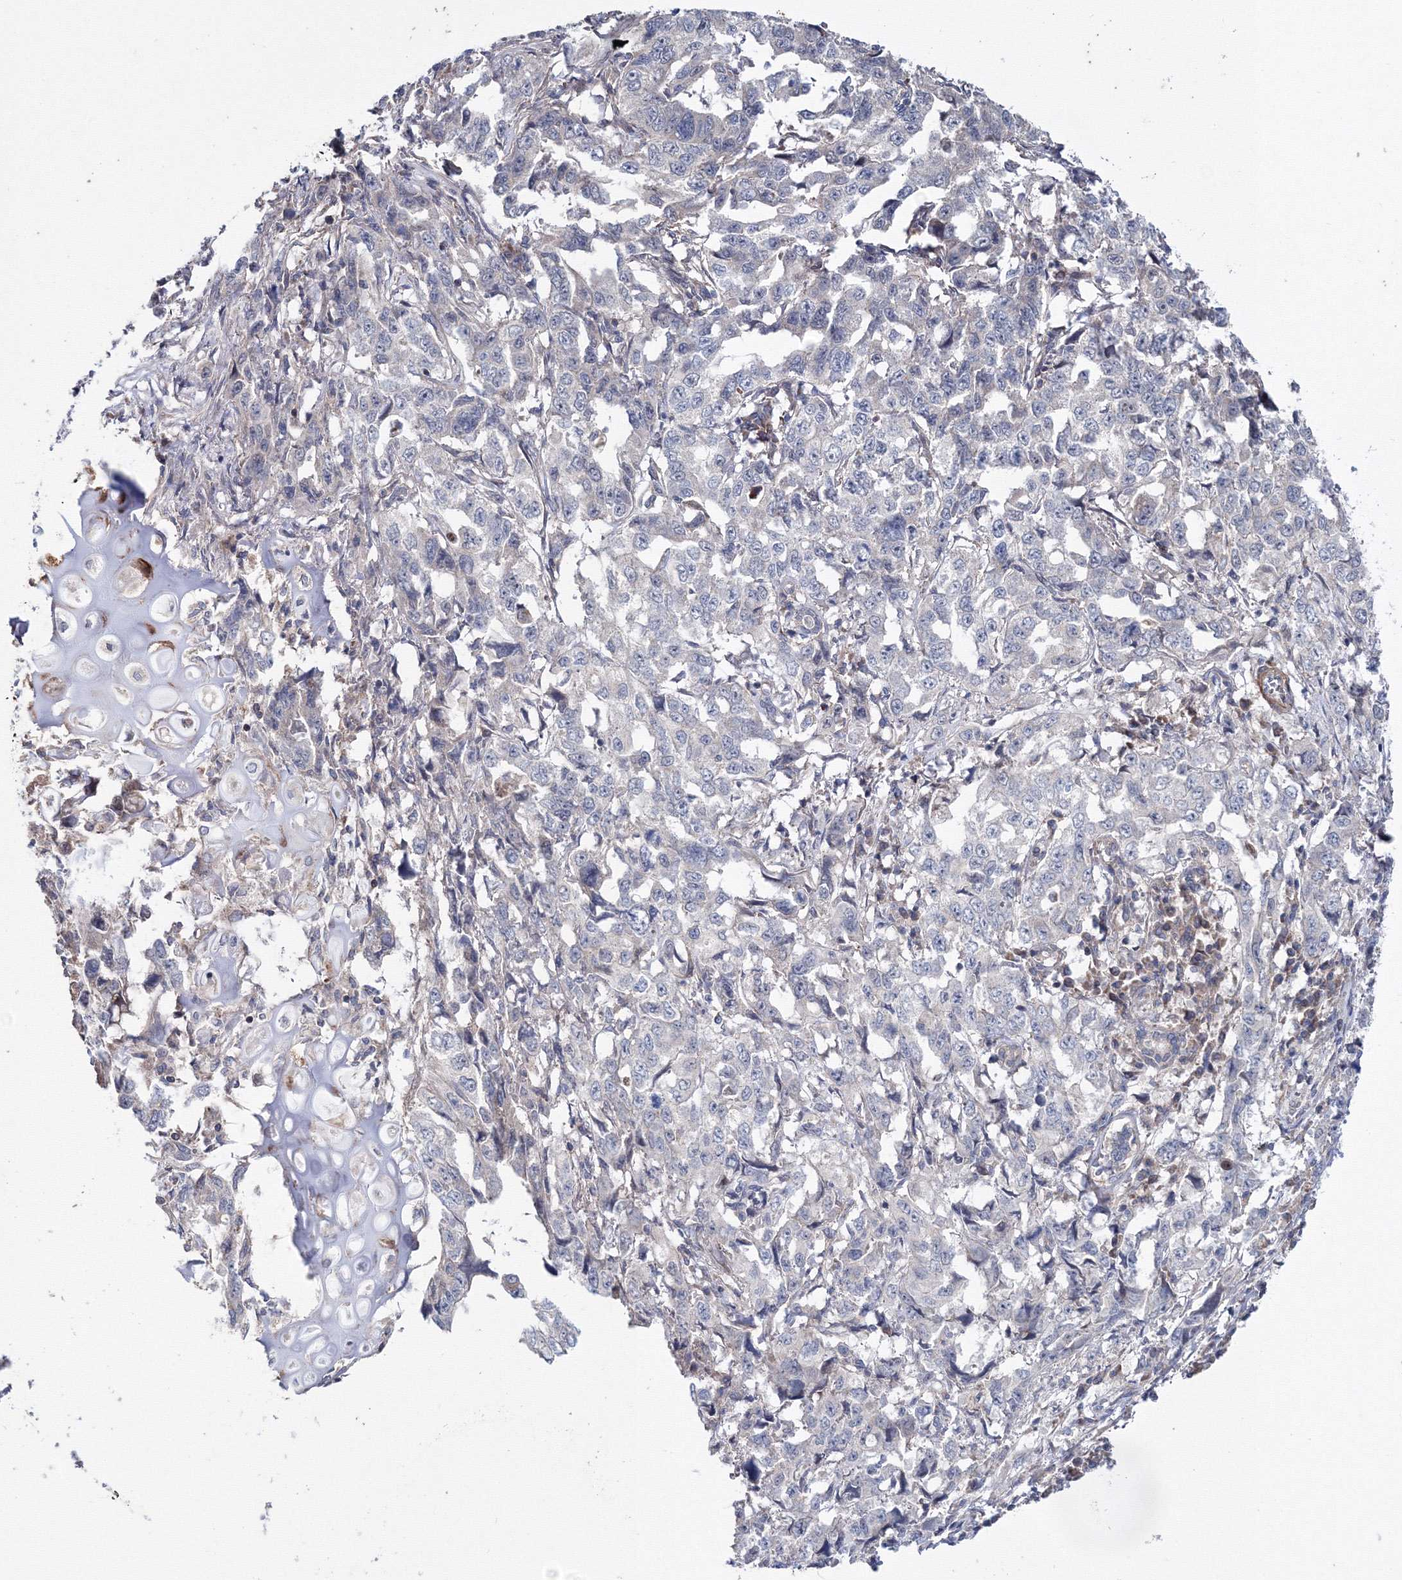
{"staining": {"intensity": "negative", "quantity": "none", "location": "none"}, "tissue": "lung cancer", "cell_type": "Tumor cells", "image_type": "cancer", "snomed": [{"axis": "morphology", "description": "Adenocarcinoma, NOS"}, {"axis": "topography", "description": "Lung"}], "caption": "Tumor cells show no significant expression in lung cancer.", "gene": "PPP2R2B", "patient": {"sex": "female", "age": 51}}